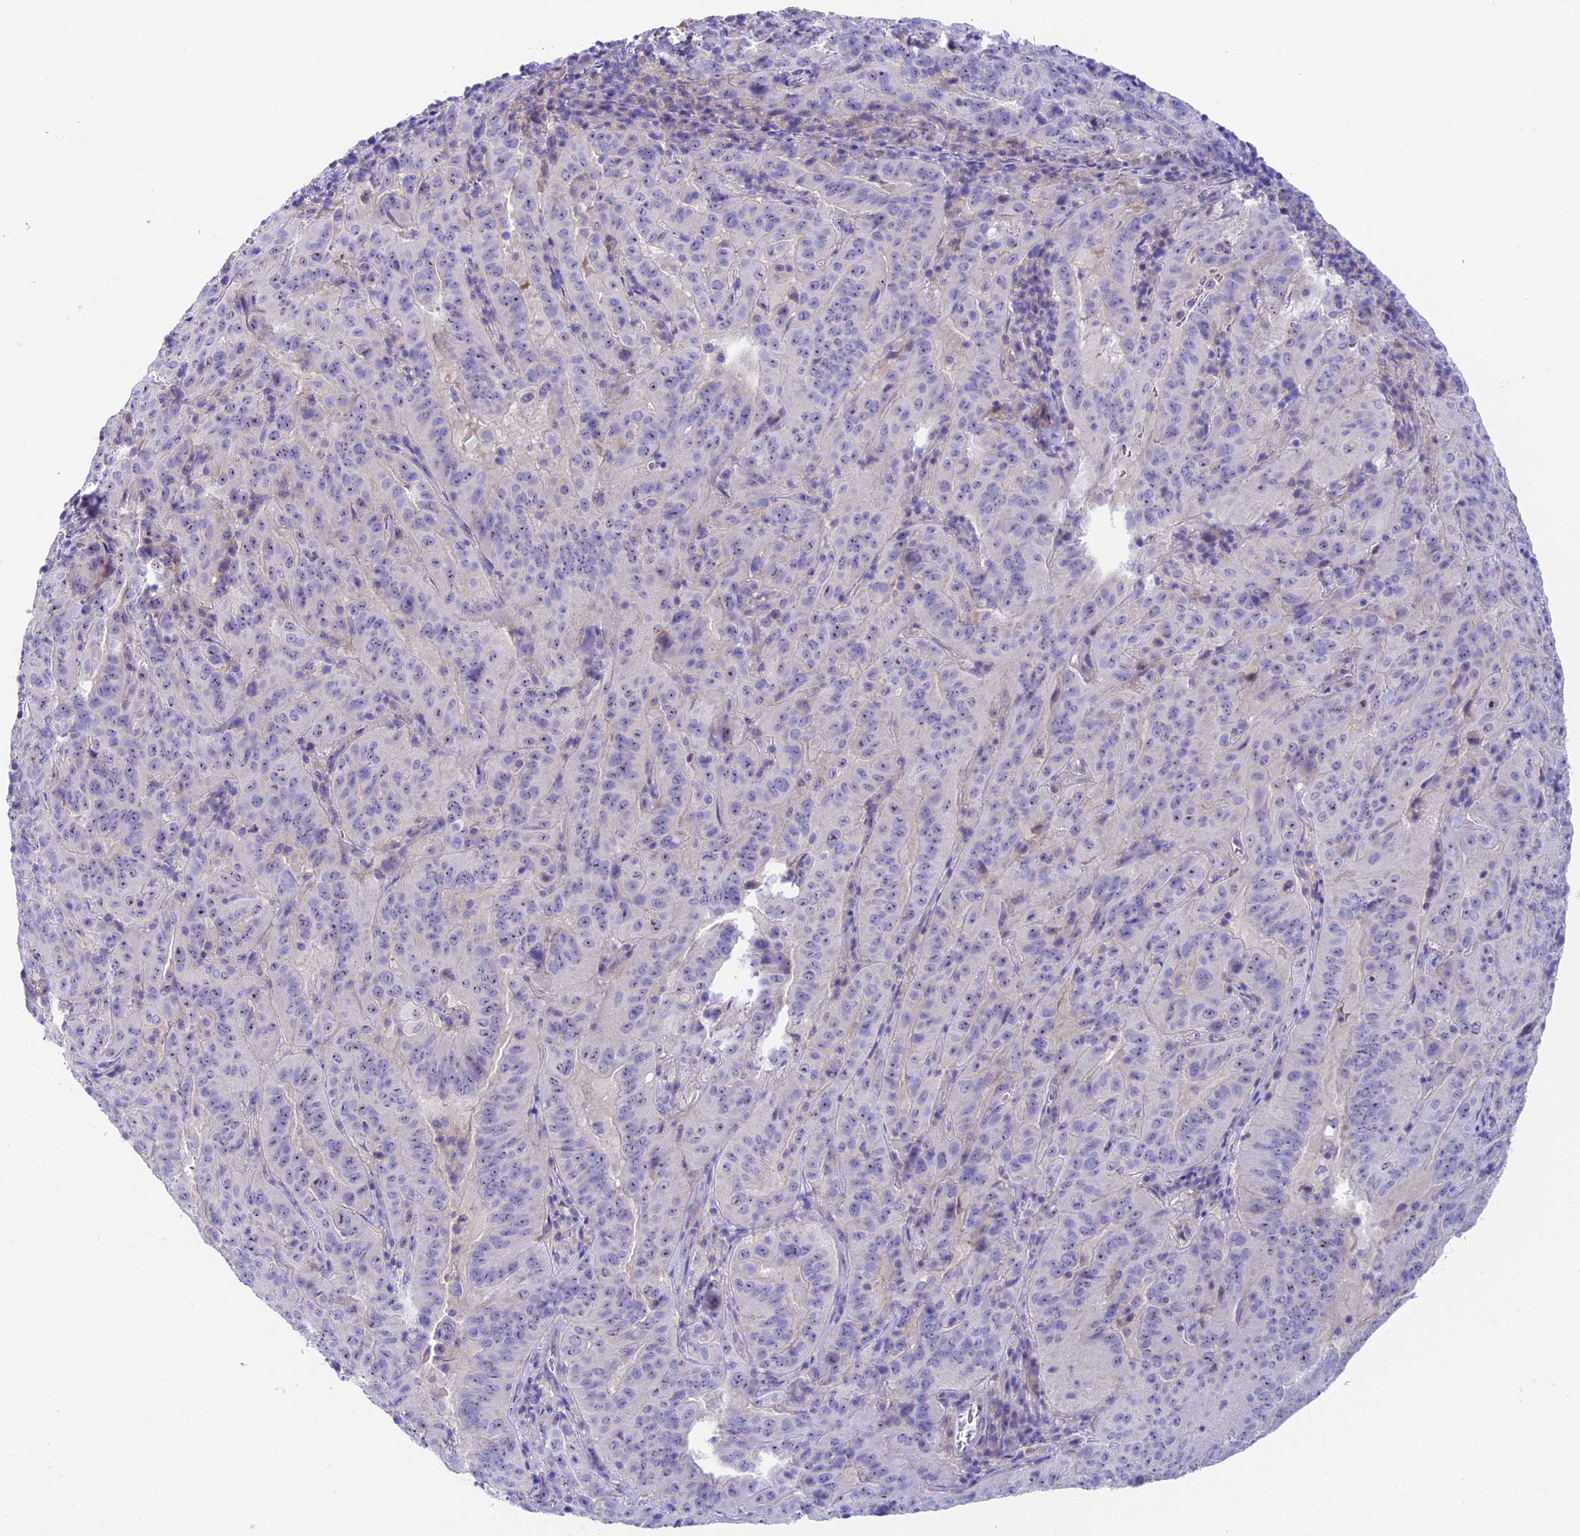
{"staining": {"intensity": "negative", "quantity": "none", "location": "none"}, "tissue": "pancreatic cancer", "cell_type": "Tumor cells", "image_type": "cancer", "snomed": [{"axis": "morphology", "description": "Adenocarcinoma, NOS"}, {"axis": "topography", "description": "Pancreas"}], "caption": "DAB (3,3'-diaminobenzidine) immunohistochemical staining of human pancreatic adenocarcinoma exhibits no significant positivity in tumor cells.", "gene": "DUSP29", "patient": {"sex": "male", "age": 63}}